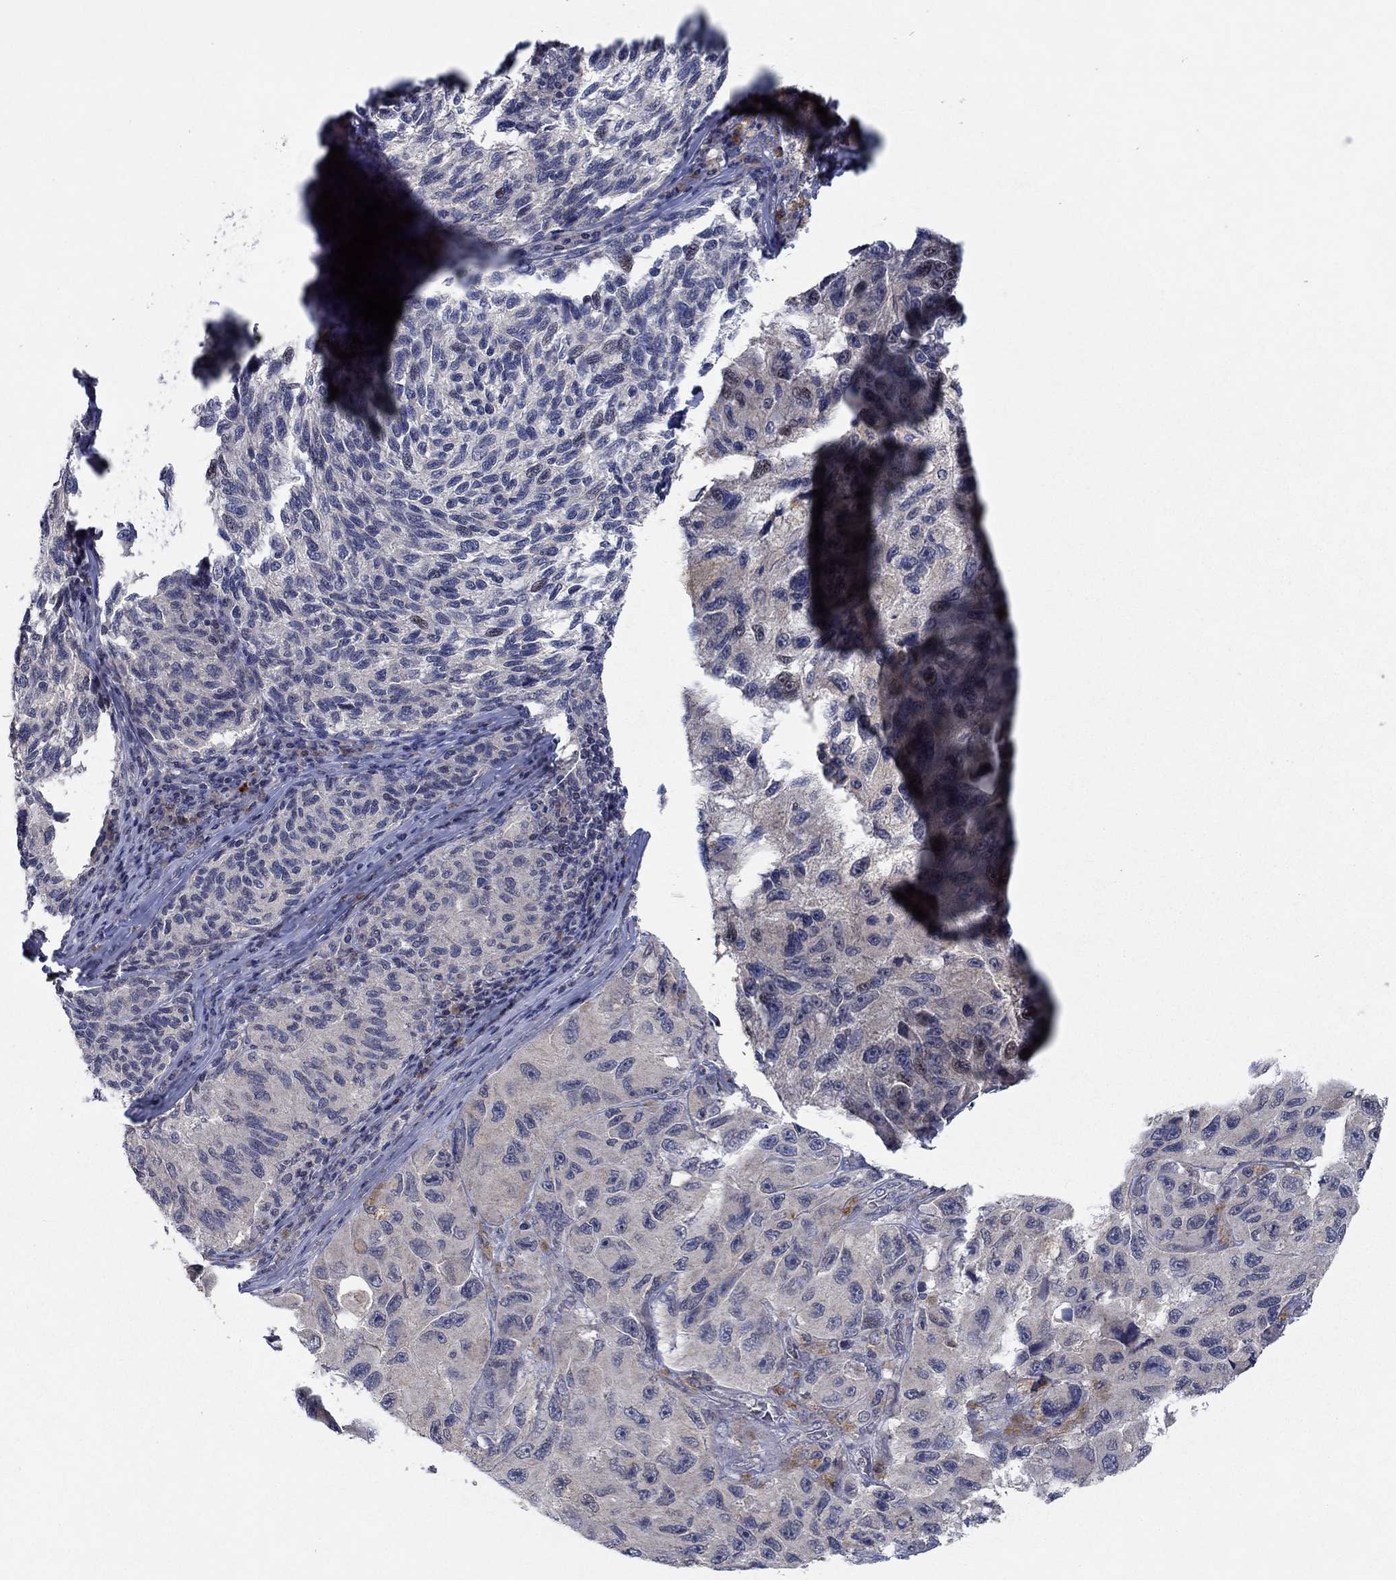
{"staining": {"intensity": "negative", "quantity": "none", "location": "none"}, "tissue": "melanoma", "cell_type": "Tumor cells", "image_type": "cancer", "snomed": [{"axis": "morphology", "description": "Malignant melanoma, NOS"}, {"axis": "topography", "description": "Skin"}], "caption": "Protein analysis of melanoma shows no significant staining in tumor cells.", "gene": "IL4", "patient": {"sex": "female", "age": 73}}